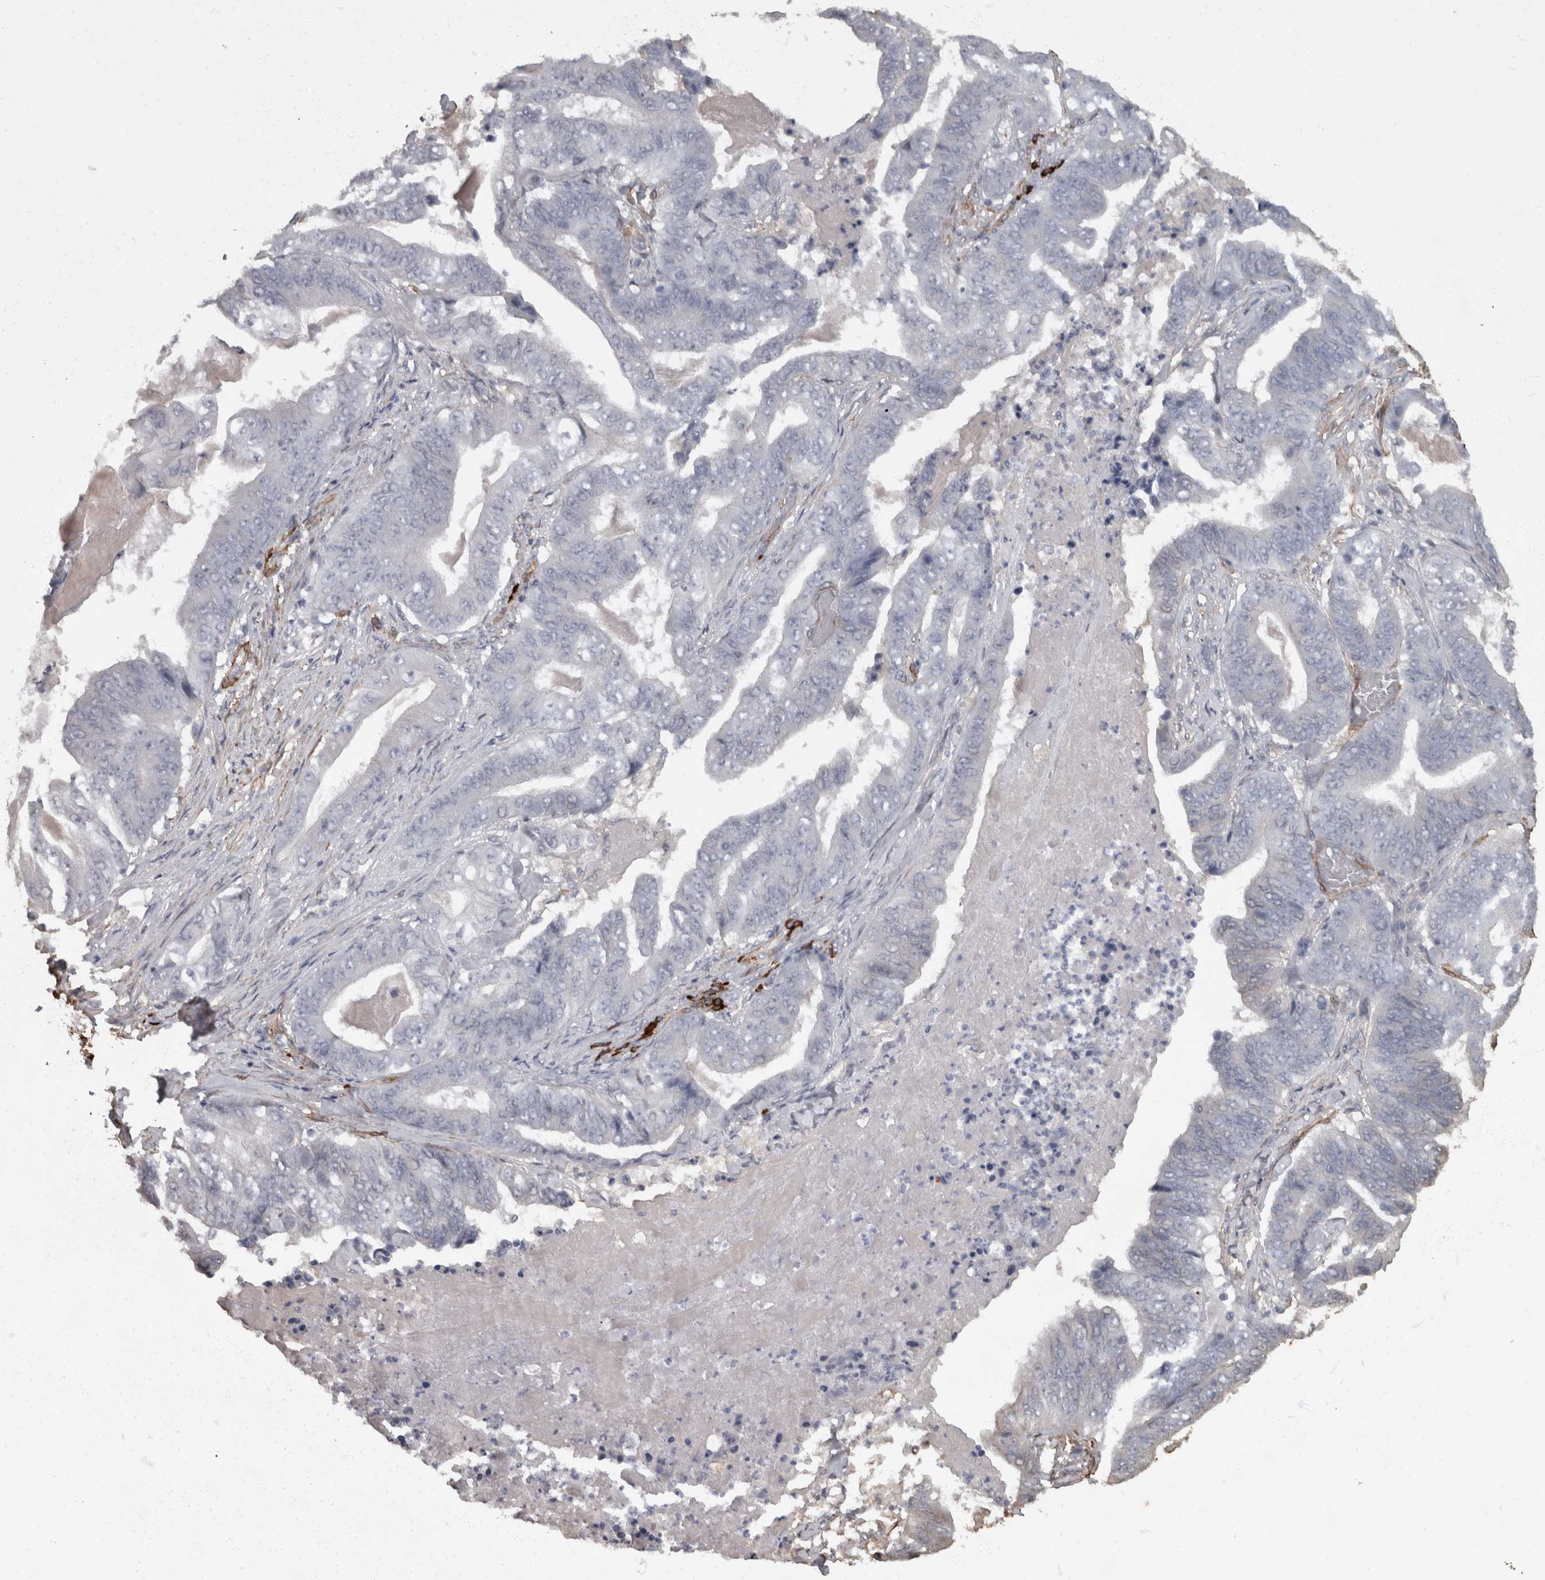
{"staining": {"intensity": "negative", "quantity": "none", "location": "none"}, "tissue": "stomach cancer", "cell_type": "Tumor cells", "image_type": "cancer", "snomed": [{"axis": "morphology", "description": "Adenocarcinoma, NOS"}, {"axis": "topography", "description": "Stomach"}], "caption": "Immunohistochemical staining of human stomach adenocarcinoma reveals no significant staining in tumor cells.", "gene": "MASTL", "patient": {"sex": "female", "age": 73}}